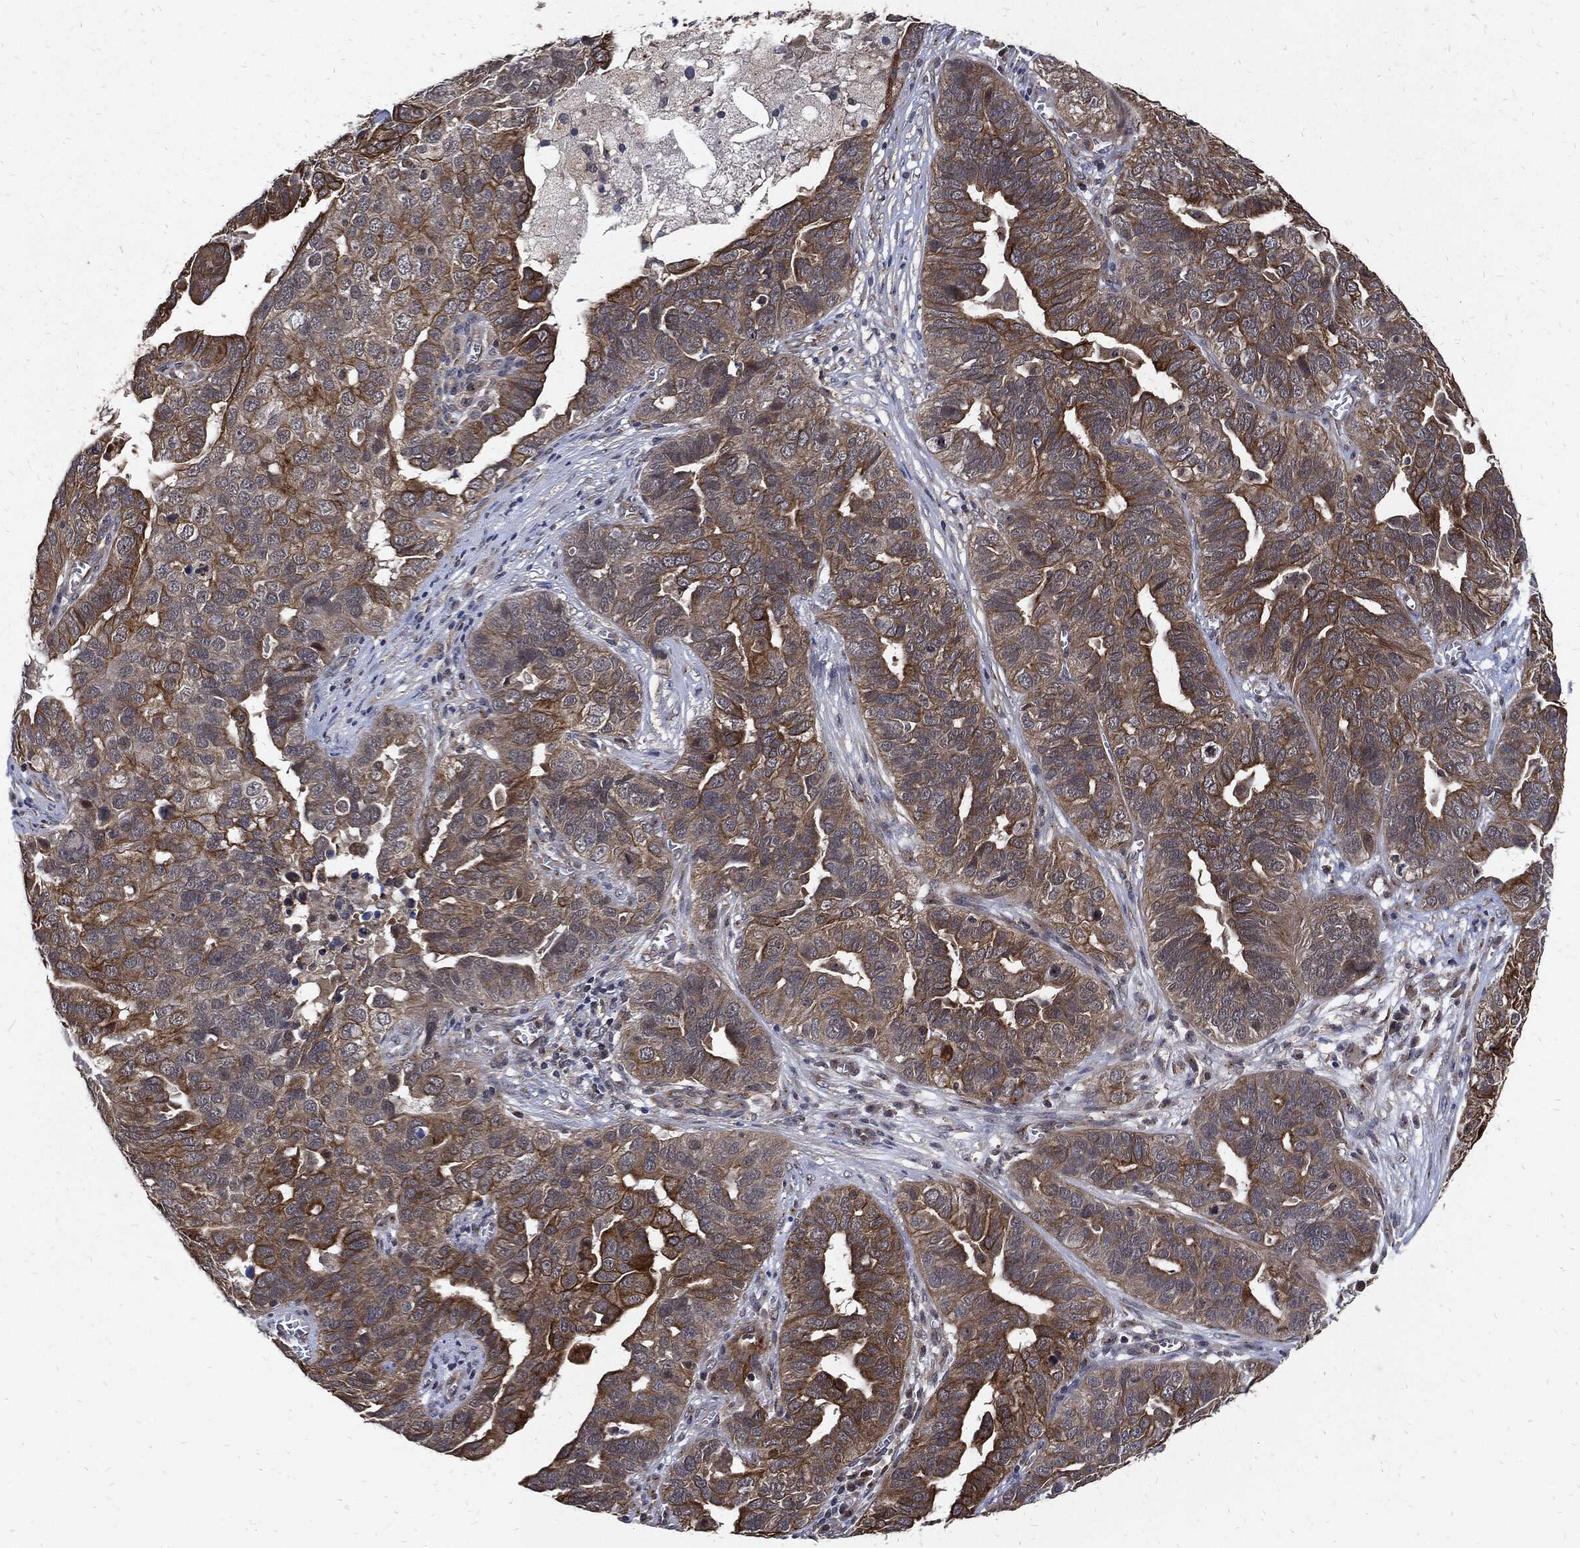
{"staining": {"intensity": "strong", "quantity": "<25%", "location": "cytoplasmic/membranous"}, "tissue": "ovarian cancer", "cell_type": "Tumor cells", "image_type": "cancer", "snomed": [{"axis": "morphology", "description": "Carcinoma, endometroid"}, {"axis": "topography", "description": "Soft tissue"}, {"axis": "topography", "description": "Ovary"}], "caption": "Human ovarian cancer (endometroid carcinoma) stained with a protein marker displays strong staining in tumor cells.", "gene": "DCTN1", "patient": {"sex": "female", "age": 52}}